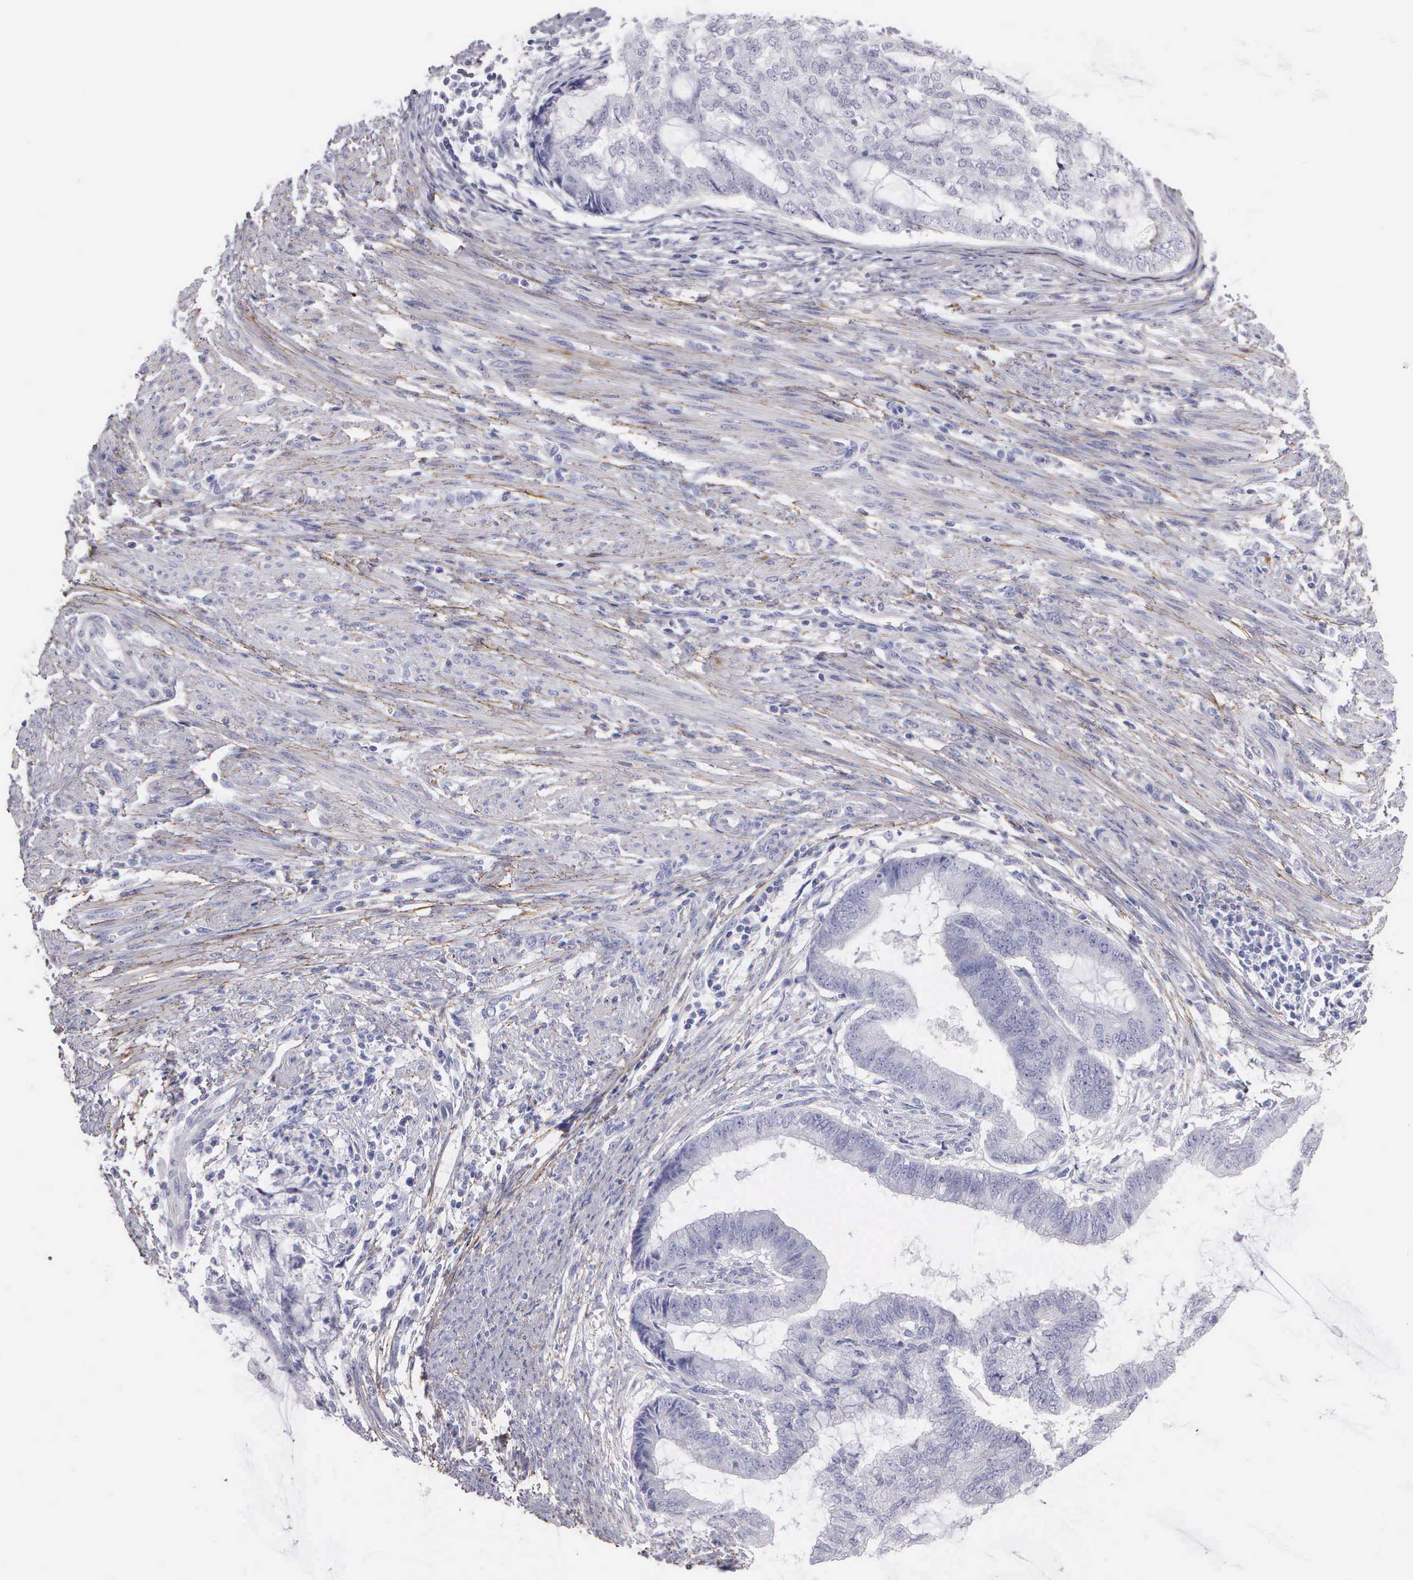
{"staining": {"intensity": "negative", "quantity": "none", "location": "none"}, "tissue": "endometrial cancer", "cell_type": "Tumor cells", "image_type": "cancer", "snomed": [{"axis": "morphology", "description": "Adenocarcinoma, NOS"}, {"axis": "topography", "description": "Endometrium"}], "caption": "IHC image of human endometrial adenocarcinoma stained for a protein (brown), which displays no positivity in tumor cells.", "gene": "FBLN5", "patient": {"sex": "female", "age": 63}}